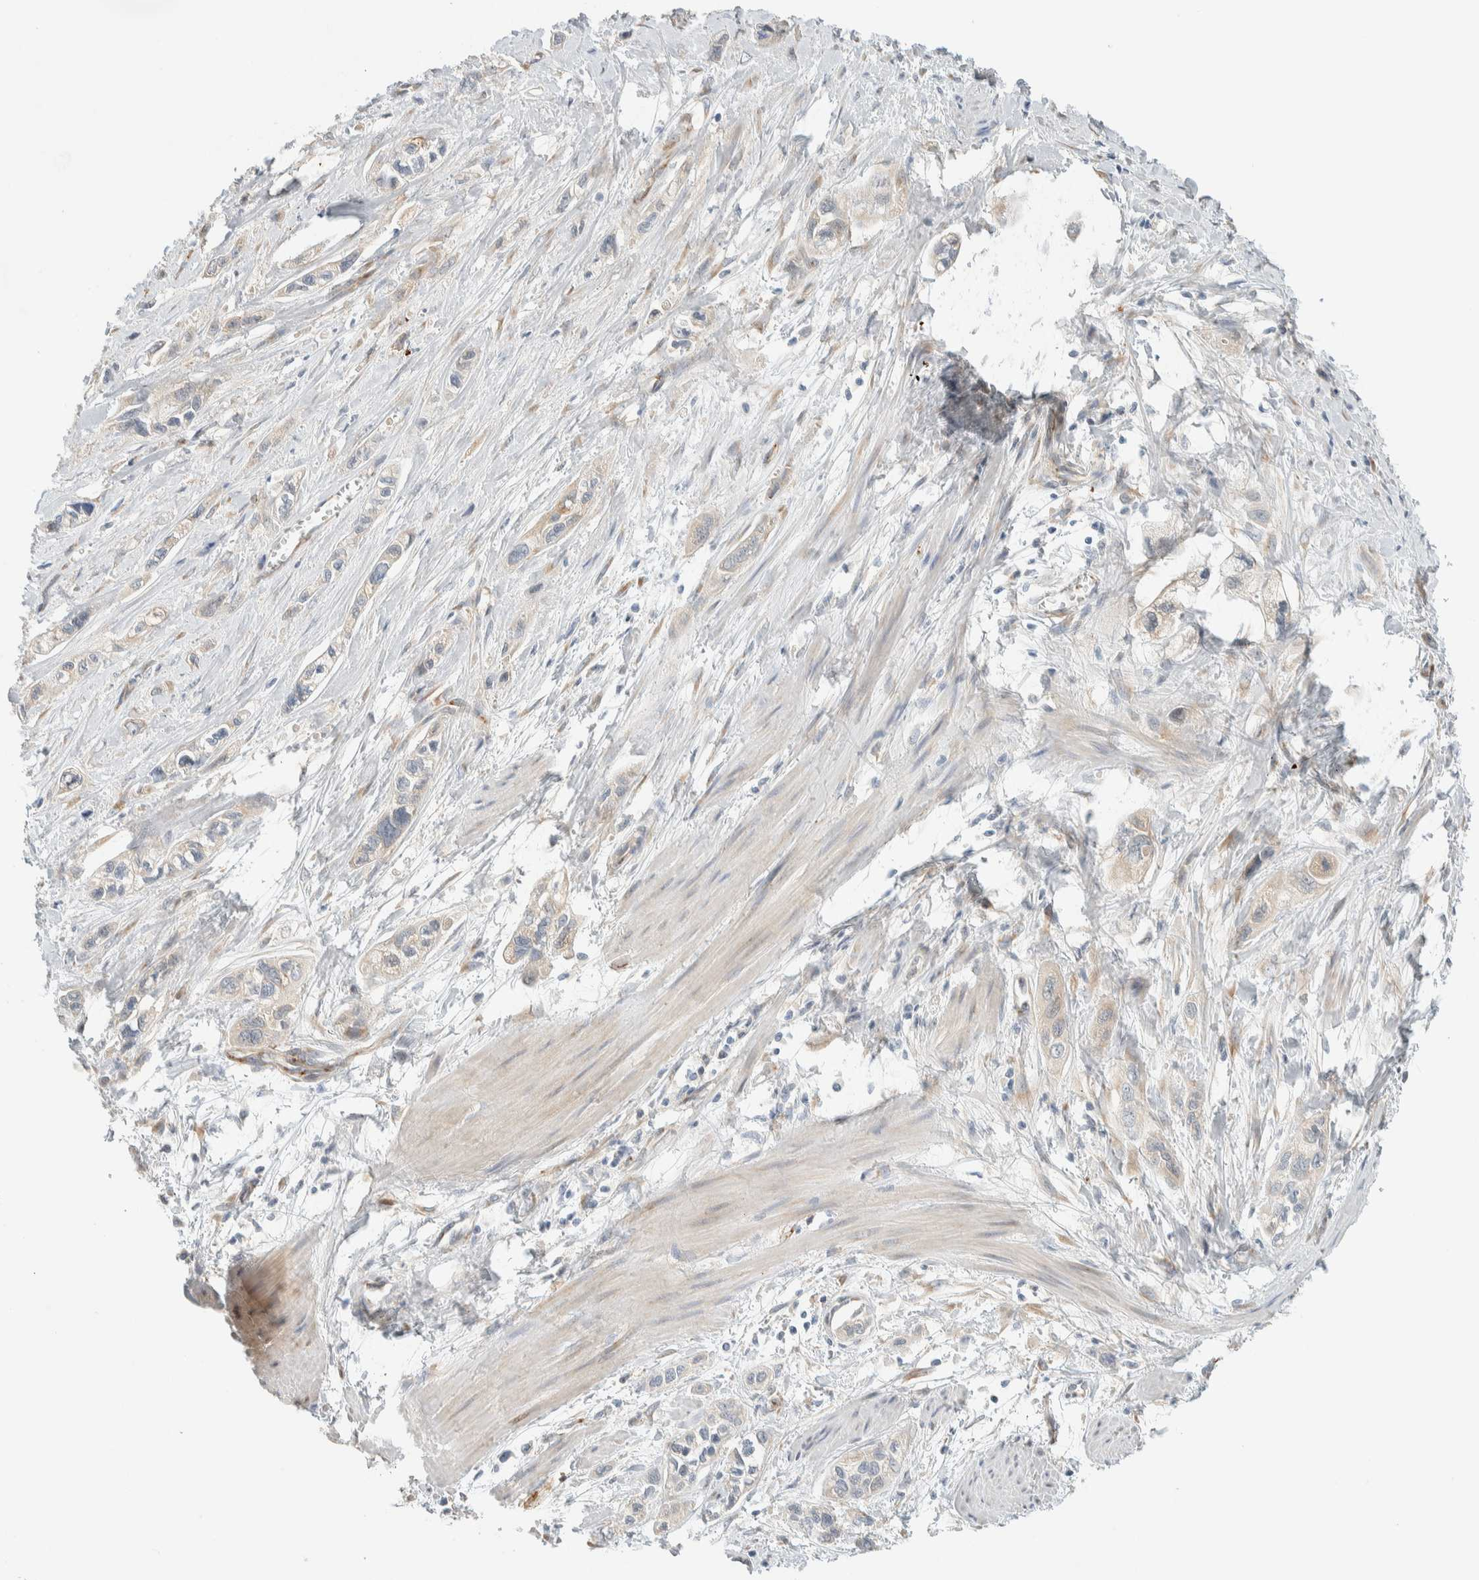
{"staining": {"intensity": "negative", "quantity": "none", "location": "none"}, "tissue": "pancreatic cancer", "cell_type": "Tumor cells", "image_type": "cancer", "snomed": [{"axis": "morphology", "description": "Adenocarcinoma, NOS"}, {"axis": "topography", "description": "Pancreas"}], "caption": "High power microscopy photomicrograph of an immunohistochemistry image of pancreatic adenocarcinoma, revealing no significant staining in tumor cells.", "gene": "TMEM184B", "patient": {"sex": "male", "age": 74}}